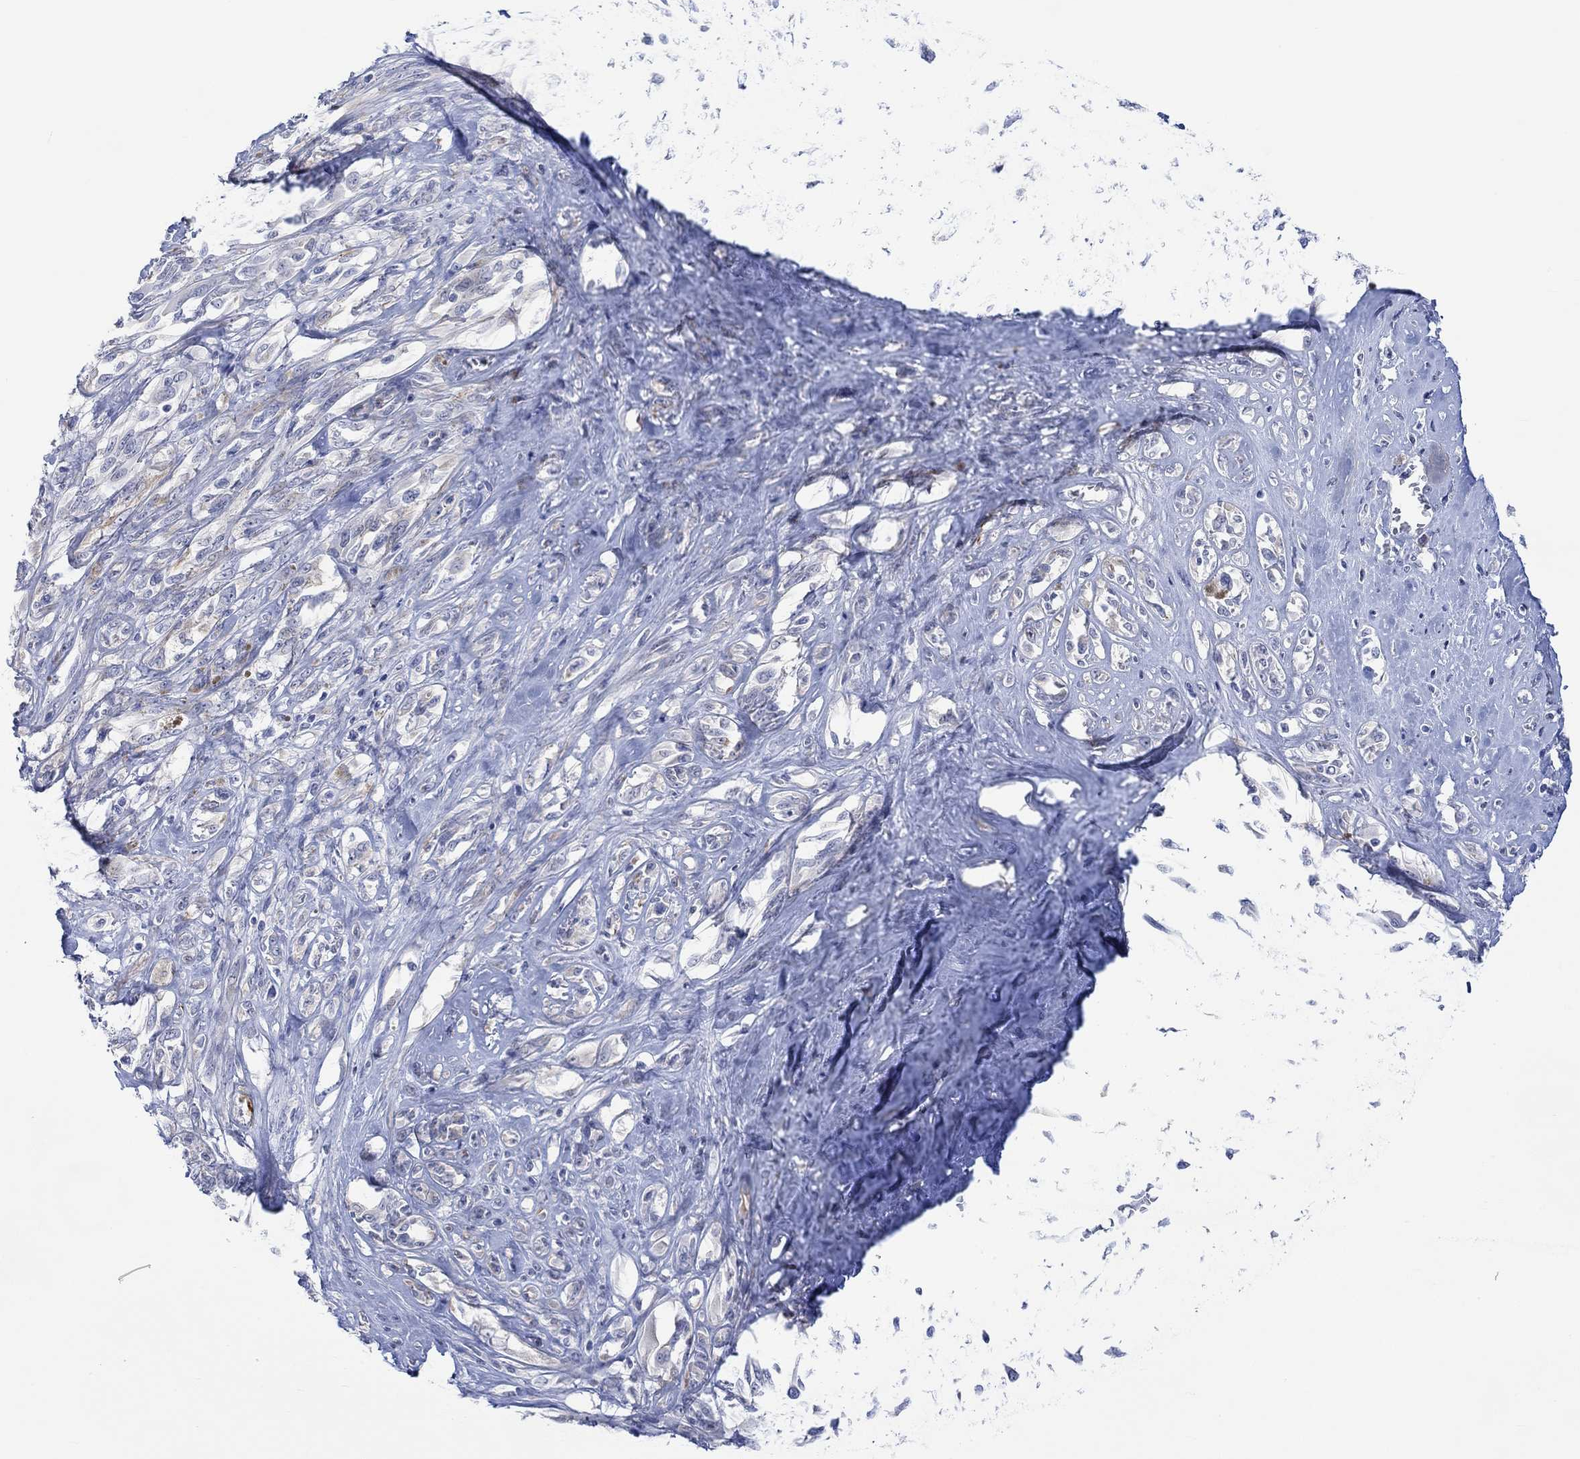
{"staining": {"intensity": "negative", "quantity": "none", "location": "none"}, "tissue": "melanoma", "cell_type": "Tumor cells", "image_type": "cancer", "snomed": [{"axis": "morphology", "description": "Malignant melanoma, NOS"}, {"axis": "topography", "description": "Skin"}], "caption": "Tumor cells show no significant protein positivity in melanoma.", "gene": "DLK1", "patient": {"sex": "female", "age": 91}}